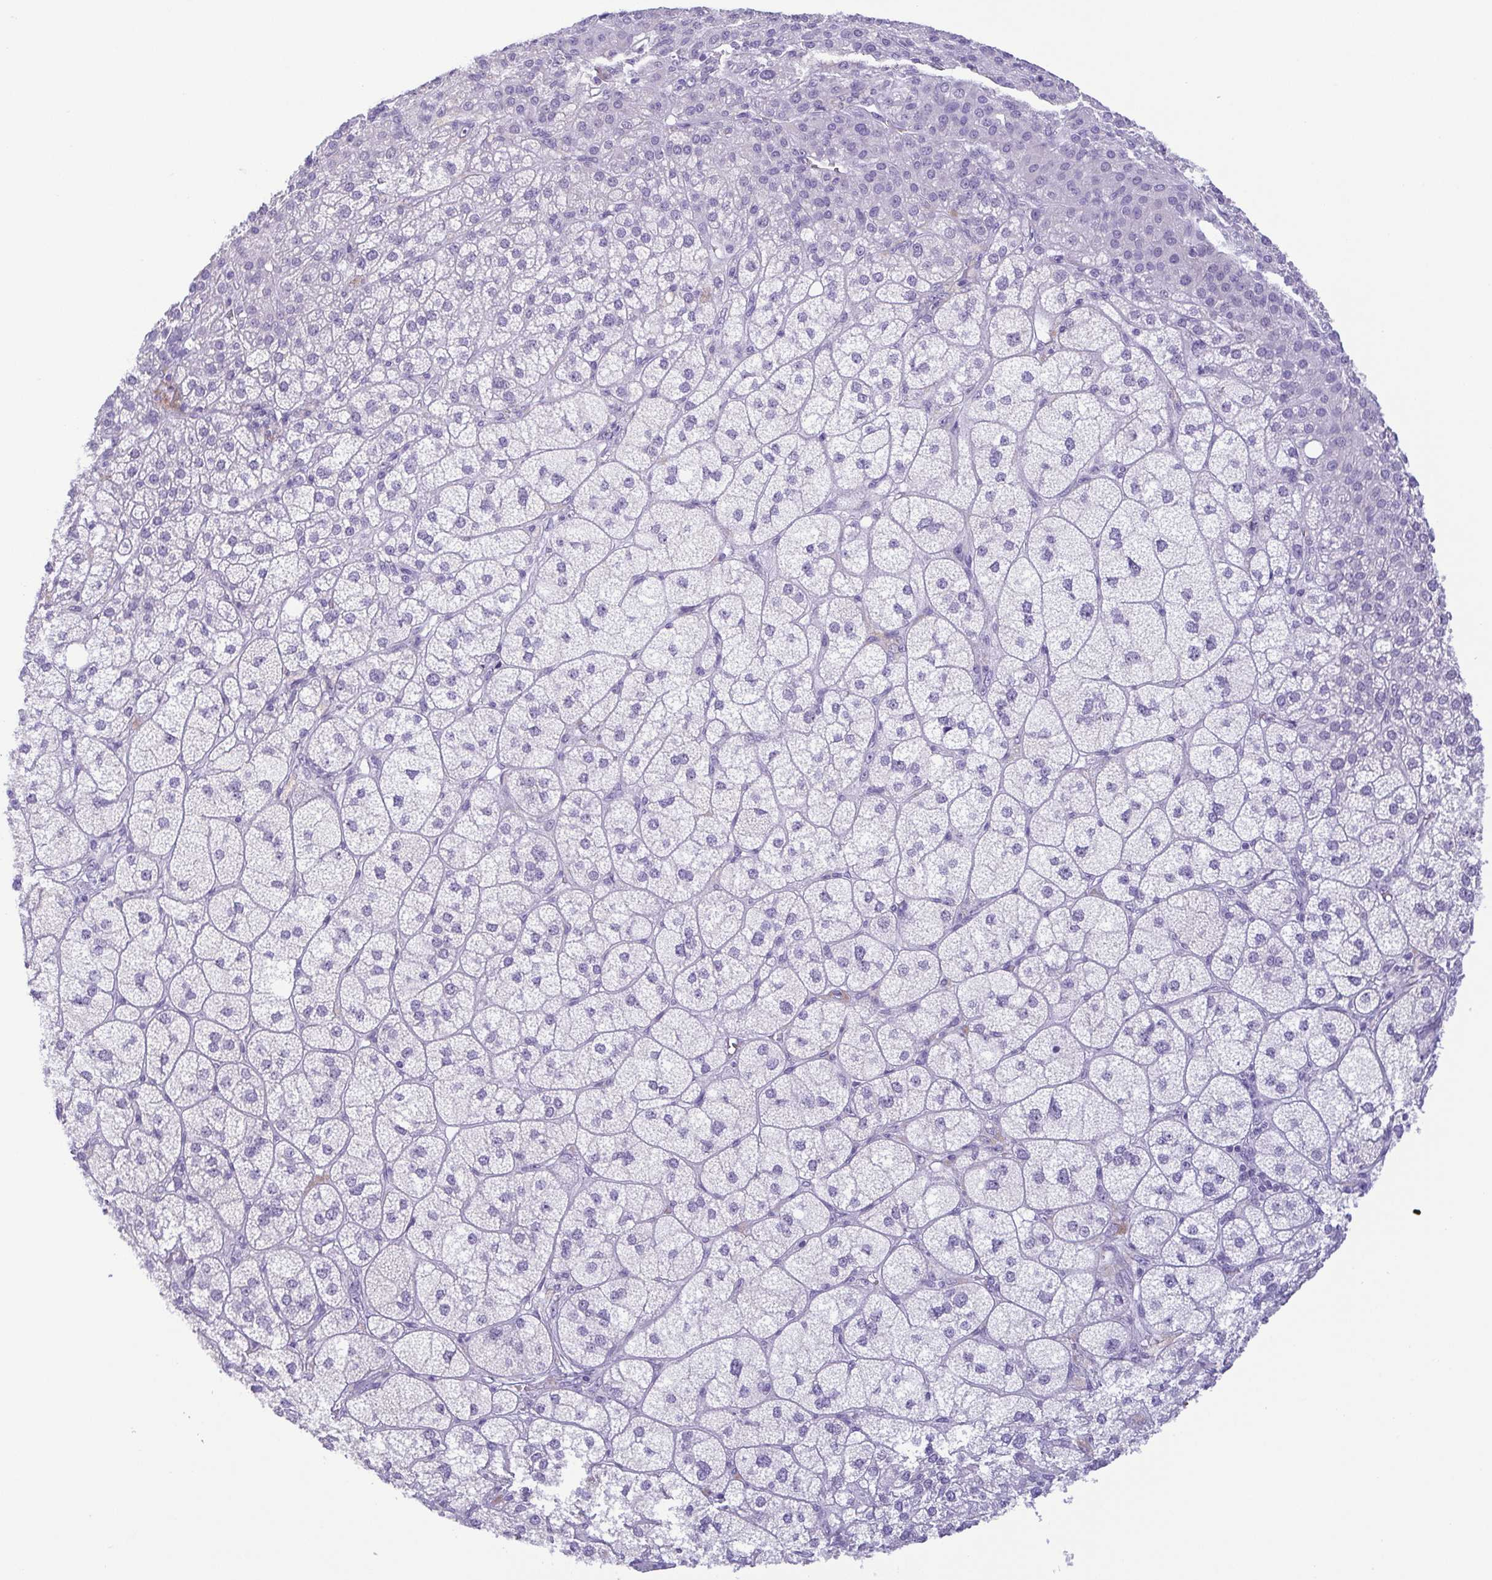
{"staining": {"intensity": "negative", "quantity": "none", "location": "none"}, "tissue": "adrenal gland", "cell_type": "Glandular cells", "image_type": "normal", "snomed": [{"axis": "morphology", "description": "Normal tissue, NOS"}, {"axis": "topography", "description": "Adrenal gland"}], "caption": "This is a histopathology image of immunohistochemistry (IHC) staining of normal adrenal gland, which shows no staining in glandular cells.", "gene": "MYL7", "patient": {"sex": "female", "age": 60}}